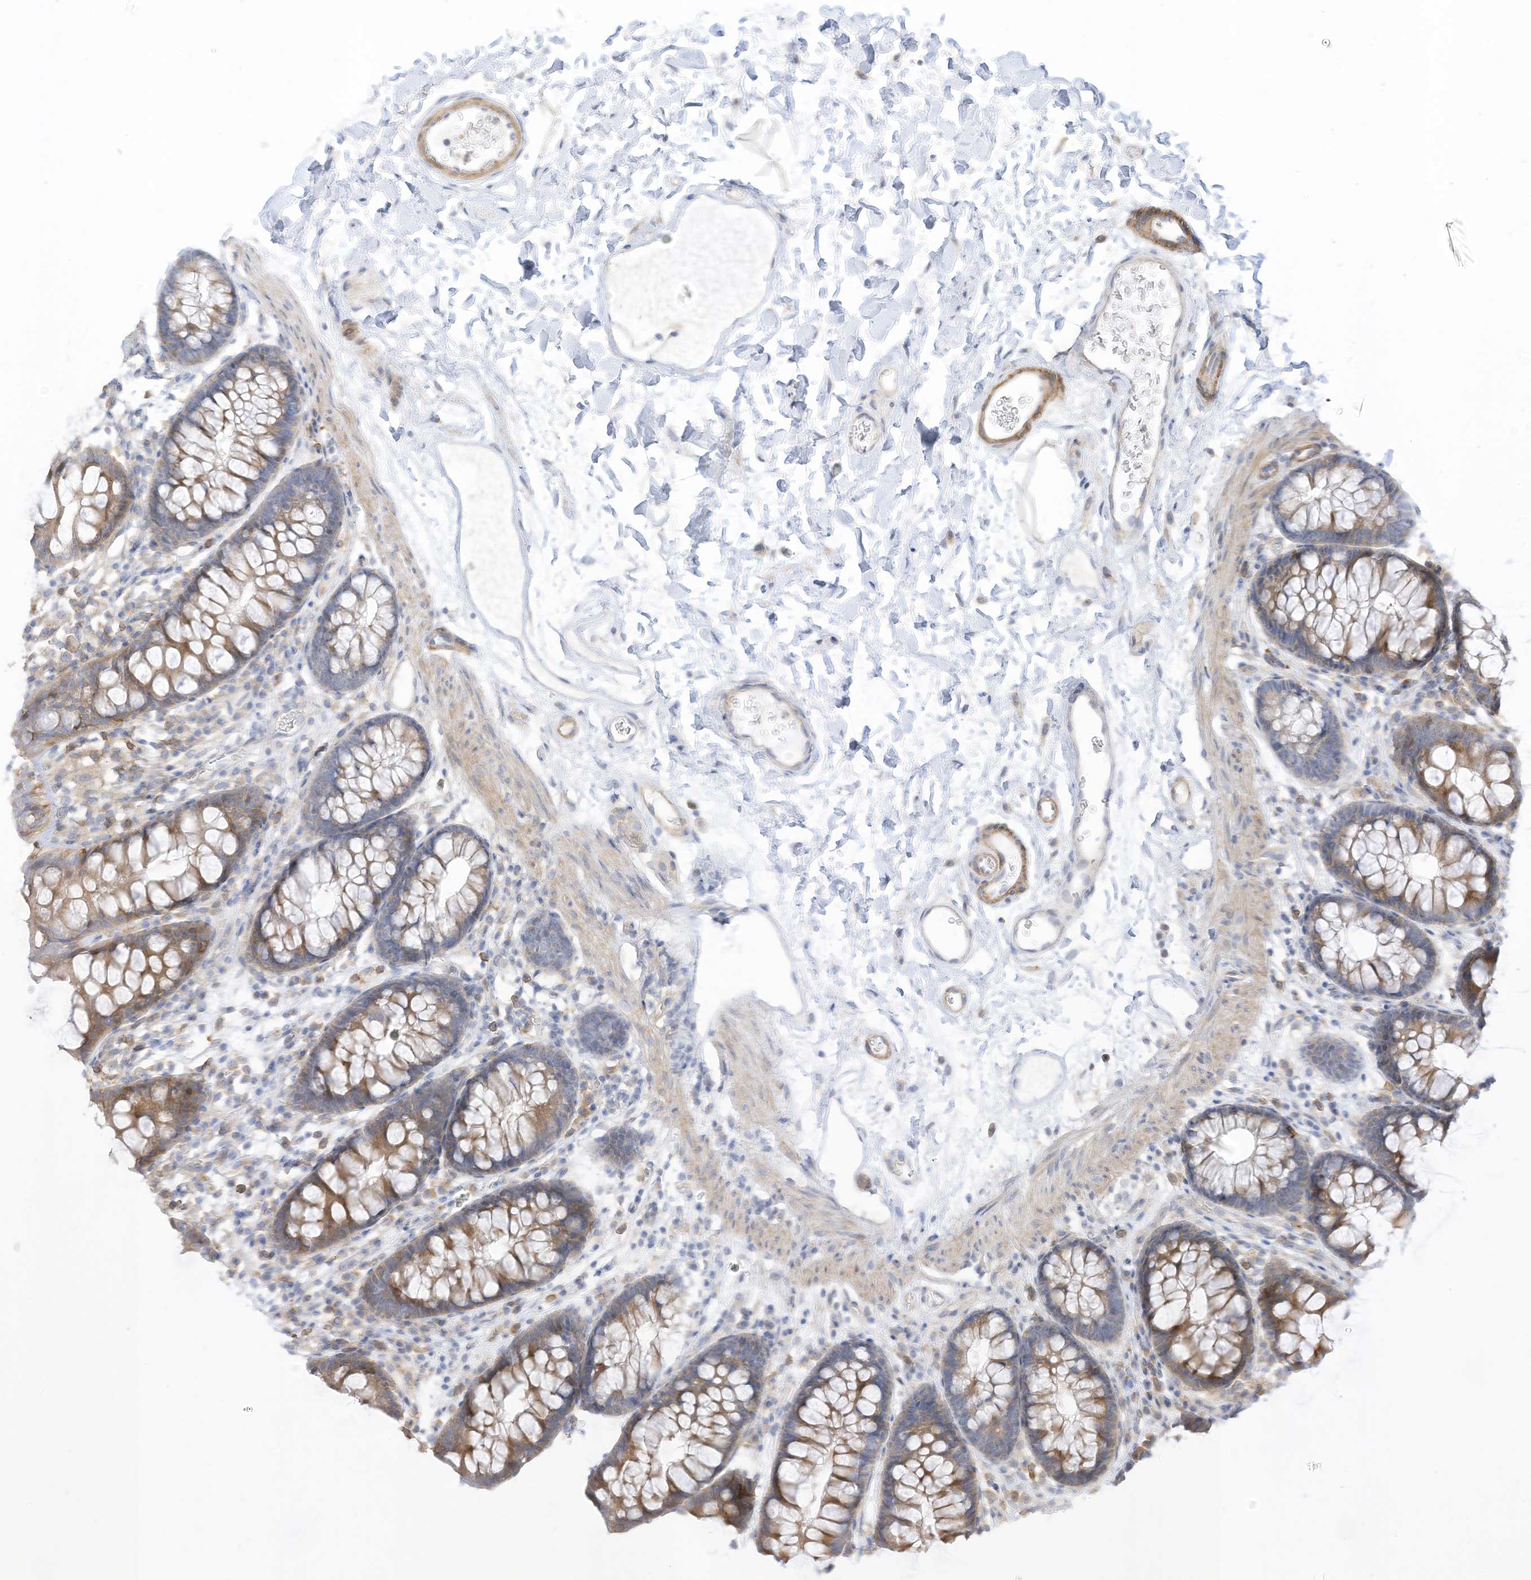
{"staining": {"intensity": "moderate", "quantity": "25%-75%", "location": "cytoplasmic/membranous"}, "tissue": "colon", "cell_type": "Endothelial cells", "image_type": "normal", "snomed": [{"axis": "morphology", "description": "Normal tissue, NOS"}, {"axis": "topography", "description": "Colon"}], "caption": "IHC of normal colon exhibits medium levels of moderate cytoplasmic/membranous expression in about 25%-75% of endothelial cells.", "gene": "ATP13A1", "patient": {"sex": "female", "age": 62}}